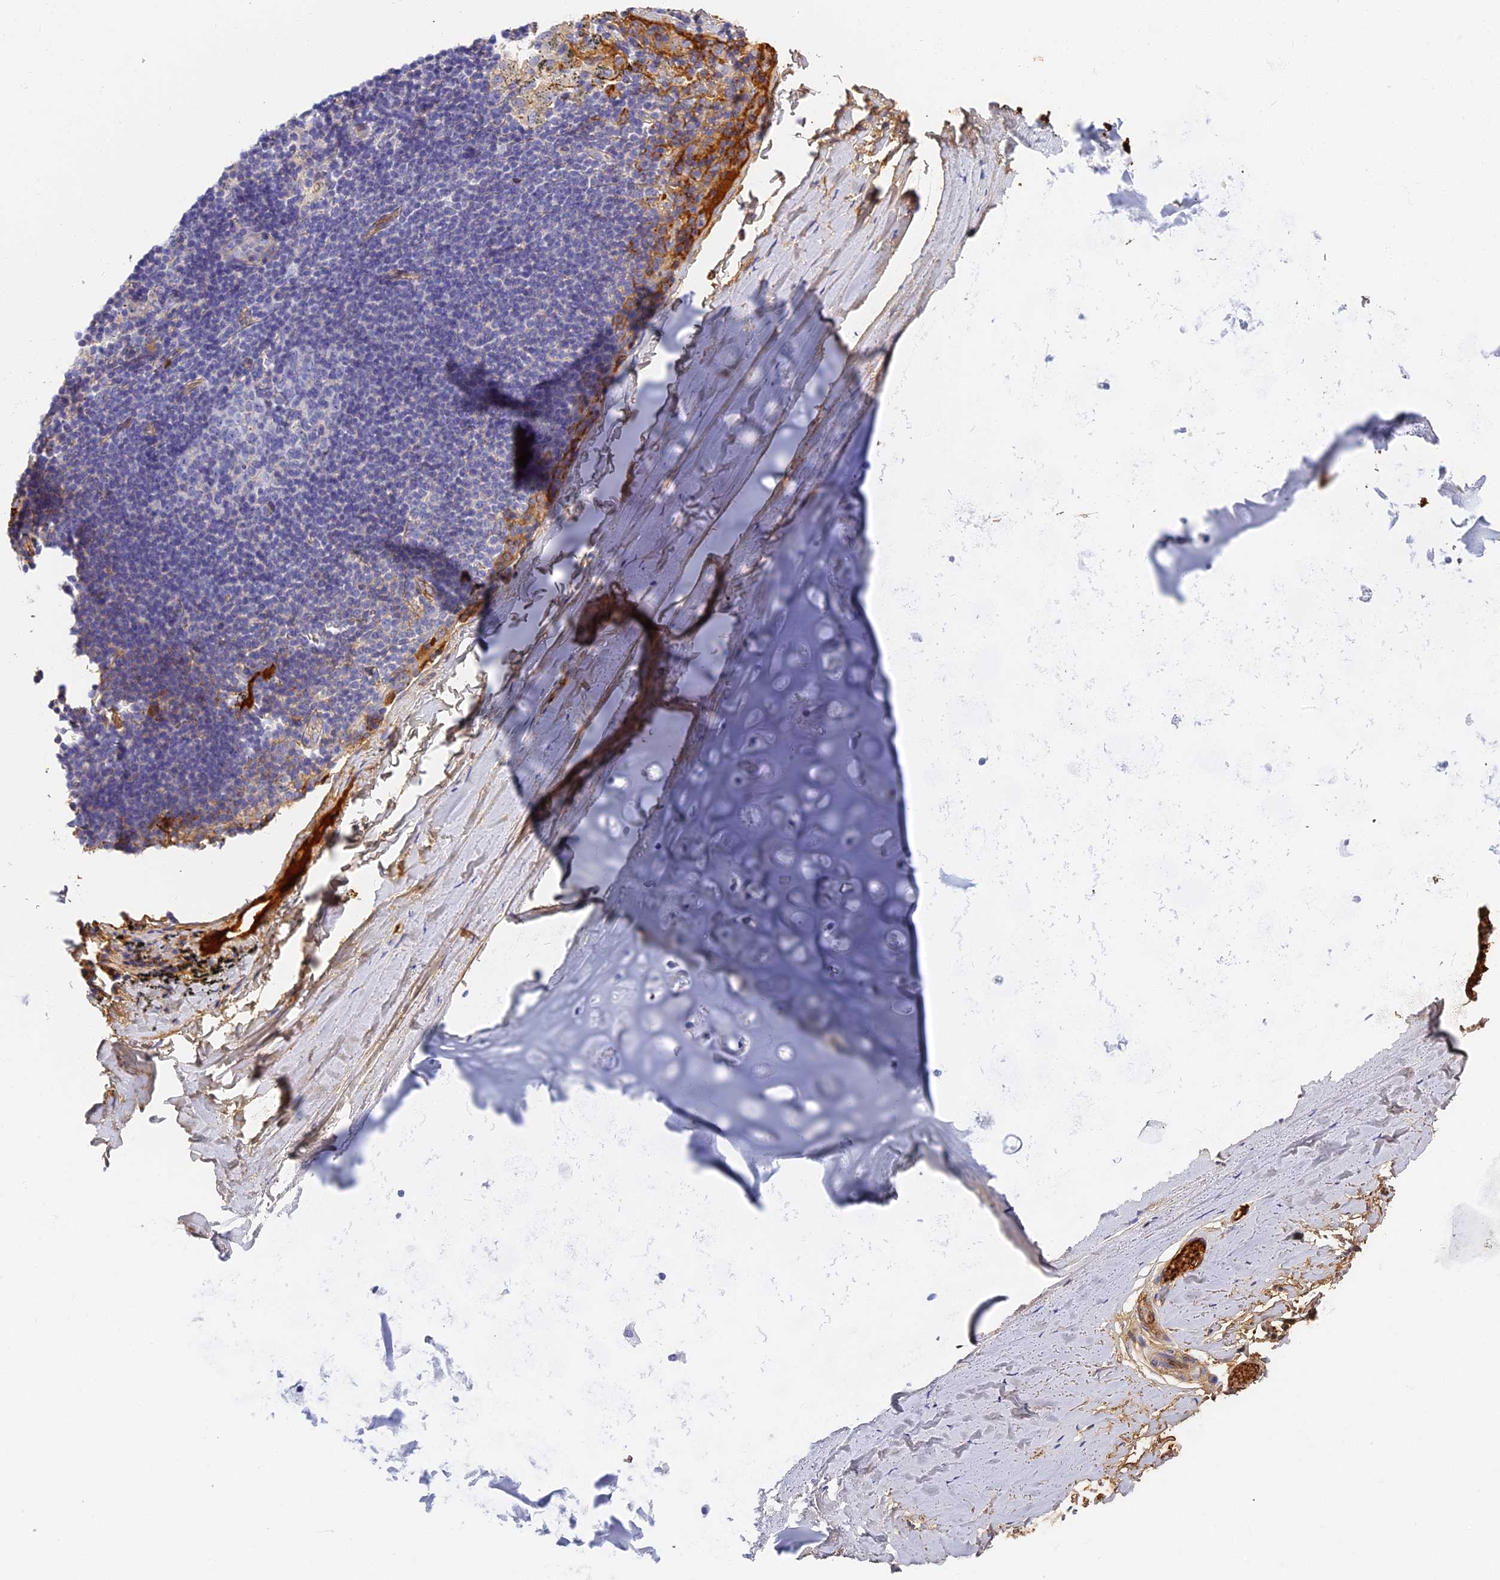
{"staining": {"intensity": "moderate", "quantity": ">75%", "location": "cytoplasmic/membranous"}, "tissue": "adipose tissue", "cell_type": "Adipocytes", "image_type": "normal", "snomed": [{"axis": "morphology", "description": "Normal tissue, NOS"}, {"axis": "topography", "description": "Lymph node"}, {"axis": "topography", "description": "Bronchus"}], "caption": "This photomicrograph shows benign adipose tissue stained with IHC to label a protein in brown. The cytoplasmic/membranous of adipocytes show moderate positivity for the protein. Nuclei are counter-stained blue.", "gene": "ITIH1", "patient": {"sex": "male", "age": 63}}